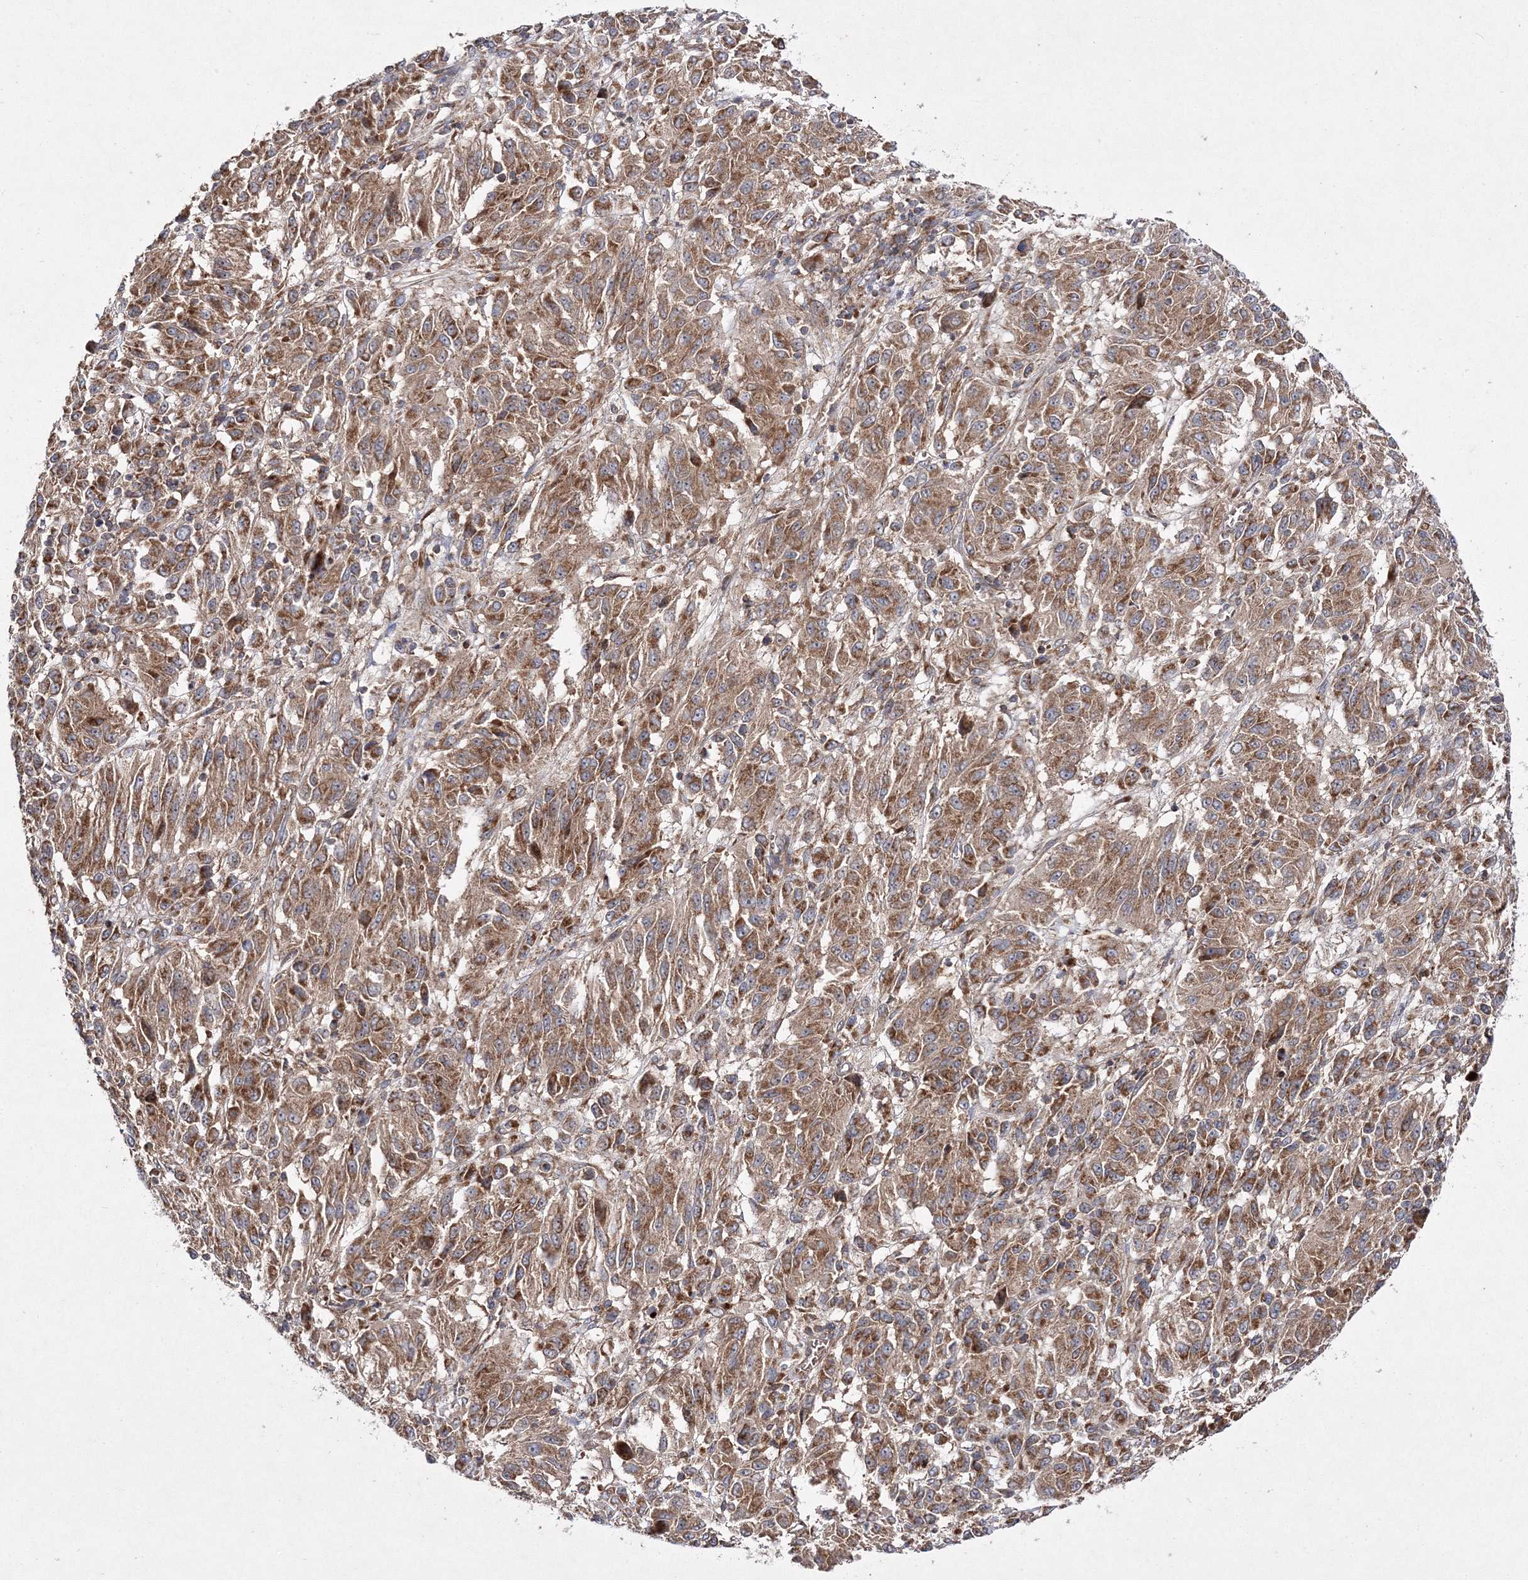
{"staining": {"intensity": "moderate", "quantity": ">75%", "location": "cytoplasmic/membranous"}, "tissue": "melanoma", "cell_type": "Tumor cells", "image_type": "cancer", "snomed": [{"axis": "morphology", "description": "Malignant melanoma, Metastatic site"}, {"axis": "topography", "description": "Lung"}], "caption": "Tumor cells show medium levels of moderate cytoplasmic/membranous expression in approximately >75% of cells in human malignant melanoma (metastatic site).", "gene": "DNAJC13", "patient": {"sex": "male", "age": 64}}